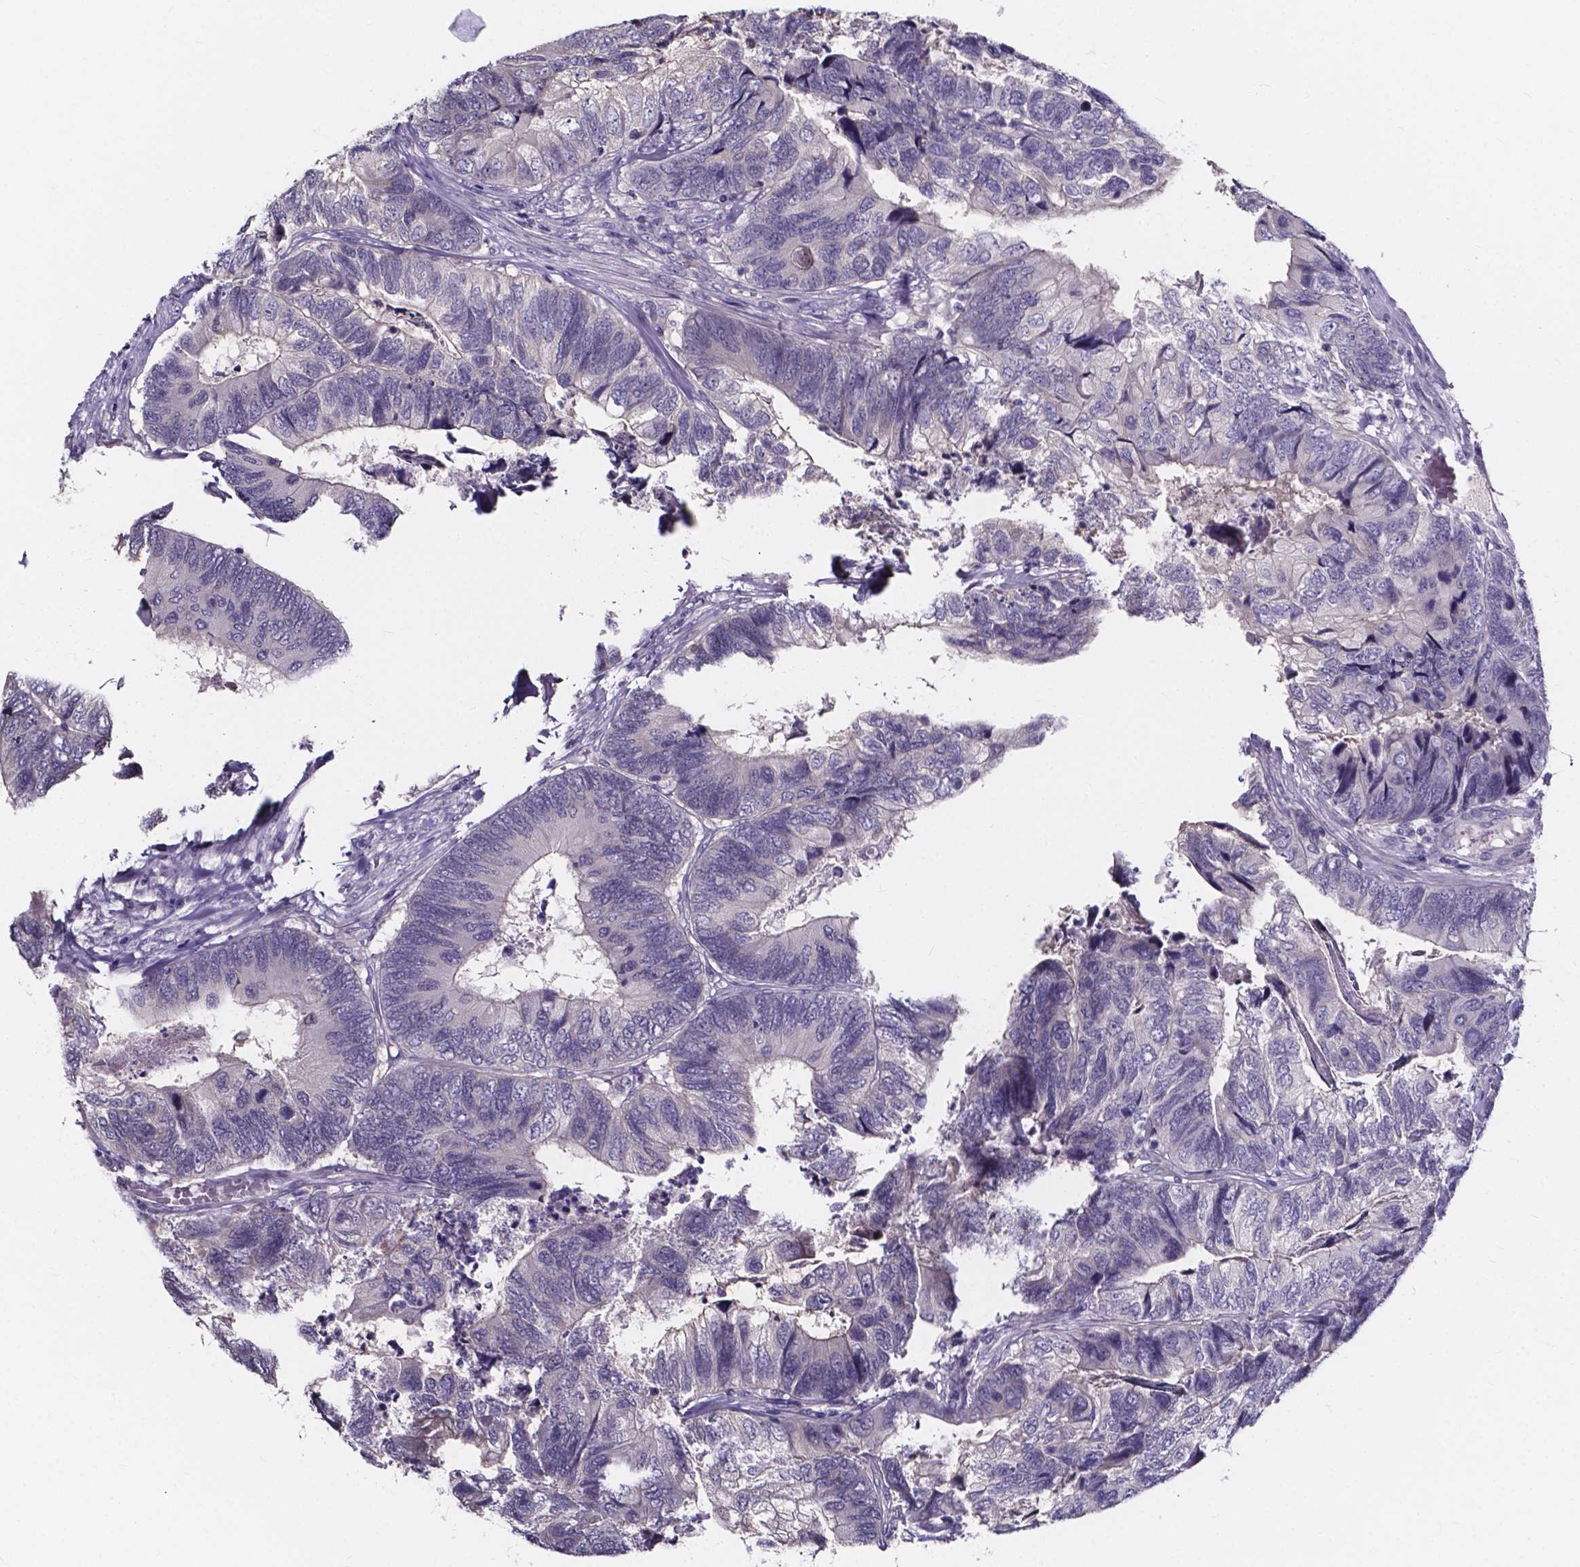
{"staining": {"intensity": "negative", "quantity": "none", "location": "none"}, "tissue": "colorectal cancer", "cell_type": "Tumor cells", "image_type": "cancer", "snomed": [{"axis": "morphology", "description": "Adenocarcinoma, NOS"}, {"axis": "topography", "description": "Colon"}], "caption": "This is an immunohistochemistry image of adenocarcinoma (colorectal). There is no staining in tumor cells.", "gene": "SPOCD1", "patient": {"sex": "female", "age": 67}}